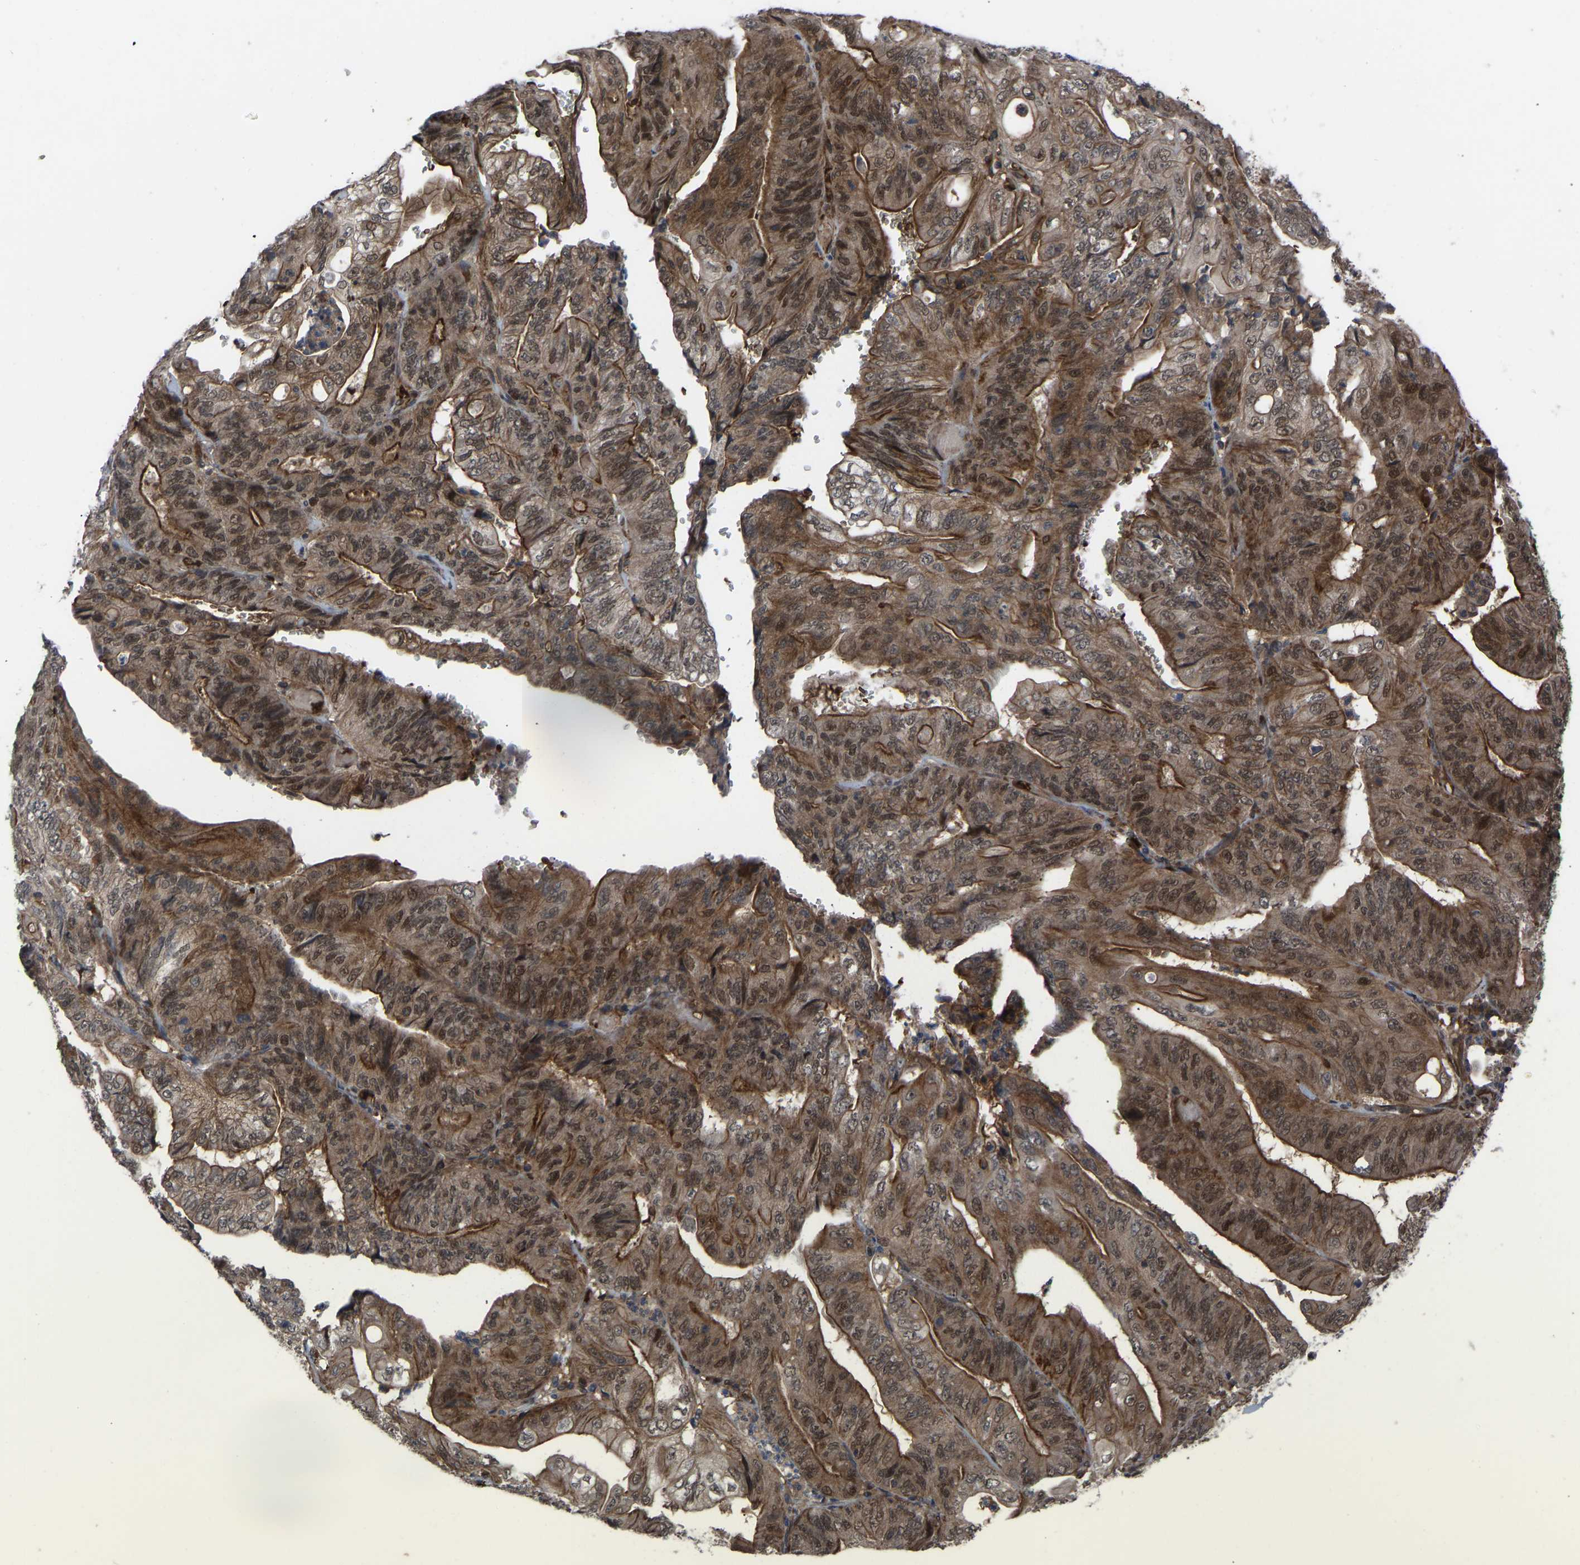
{"staining": {"intensity": "moderate", "quantity": ">75%", "location": "cytoplasmic/membranous,nuclear"}, "tissue": "stomach cancer", "cell_type": "Tumor cells", "image_type": "cancer", "snomed": [{"axis": "morphology", "description": "Adenocarcinoma, NOS"}, {"axis": "topography", "description": "Stomach"}], "caption": "Adenocarcinoma (stomach) stained with immunohistochemistry (IHC) displays moderate cytoplasmic/membranous and nuclear positivity in approximately >75% of tumor cells. Nuclei are stained in blue.", "gene": "CYP7B1", "patient": {"sex": "female", "age": 73}}